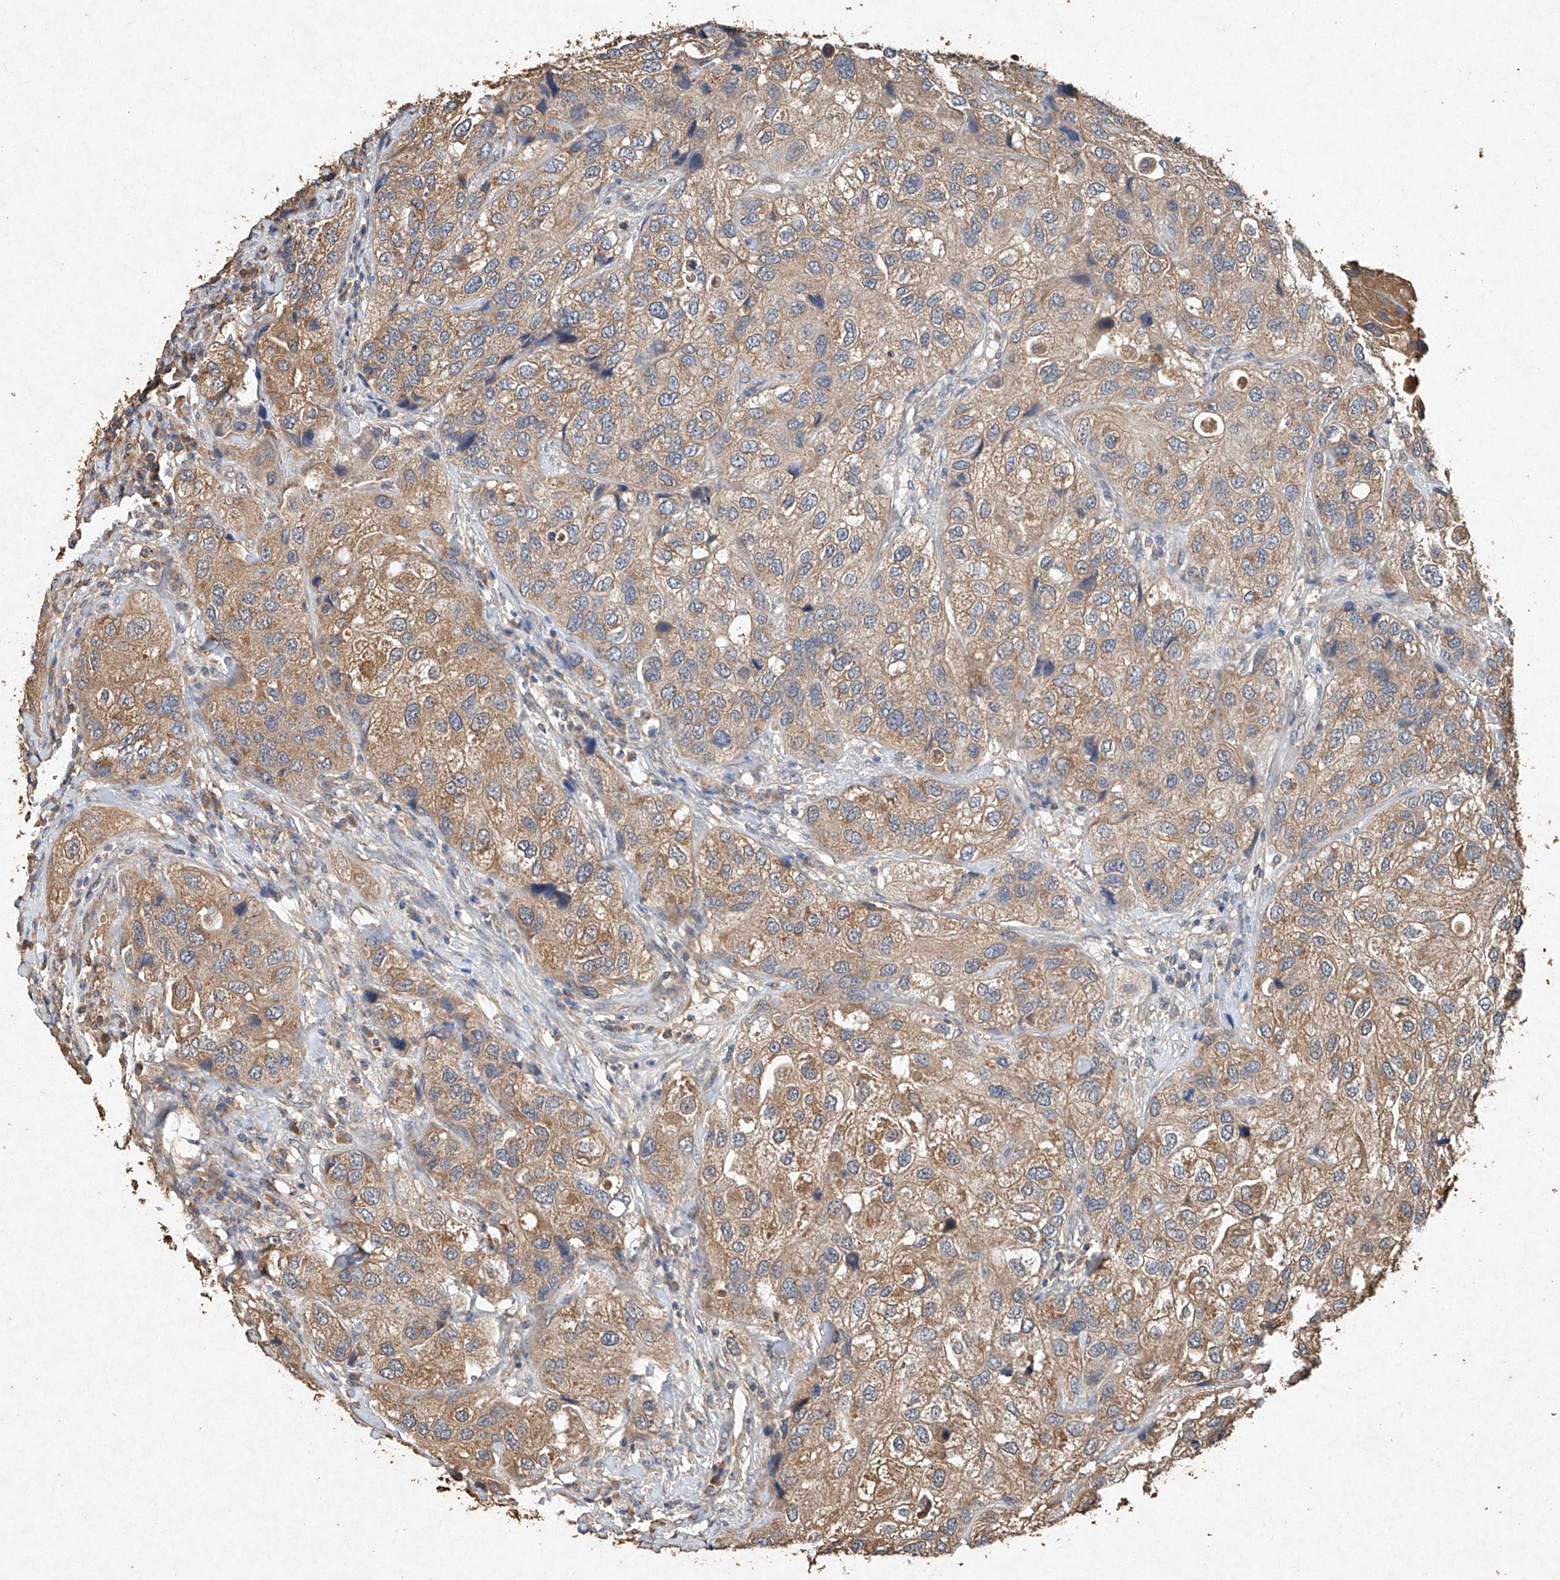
{"staining": {"intensity": "moderate", "quantity": ">75%", "location": "cytoplasmic/membranous"}, "tissue": "urothelial cancer", "cell_type": "Tumor cells", "image_type": "cancer", "snomed": [{"axis": "morphology", "description": "Urothelial carcinoma, High grade"}, {"axis": "topography", "description": "Urinary bladder"}], "caption": "Protein staining shows moderate cytoplasmic/membranous expression in approximately >75% of tumor cells in urothelial cancer.", "gene": "STK3", "patient": {"sex": "female", "age": 64}}